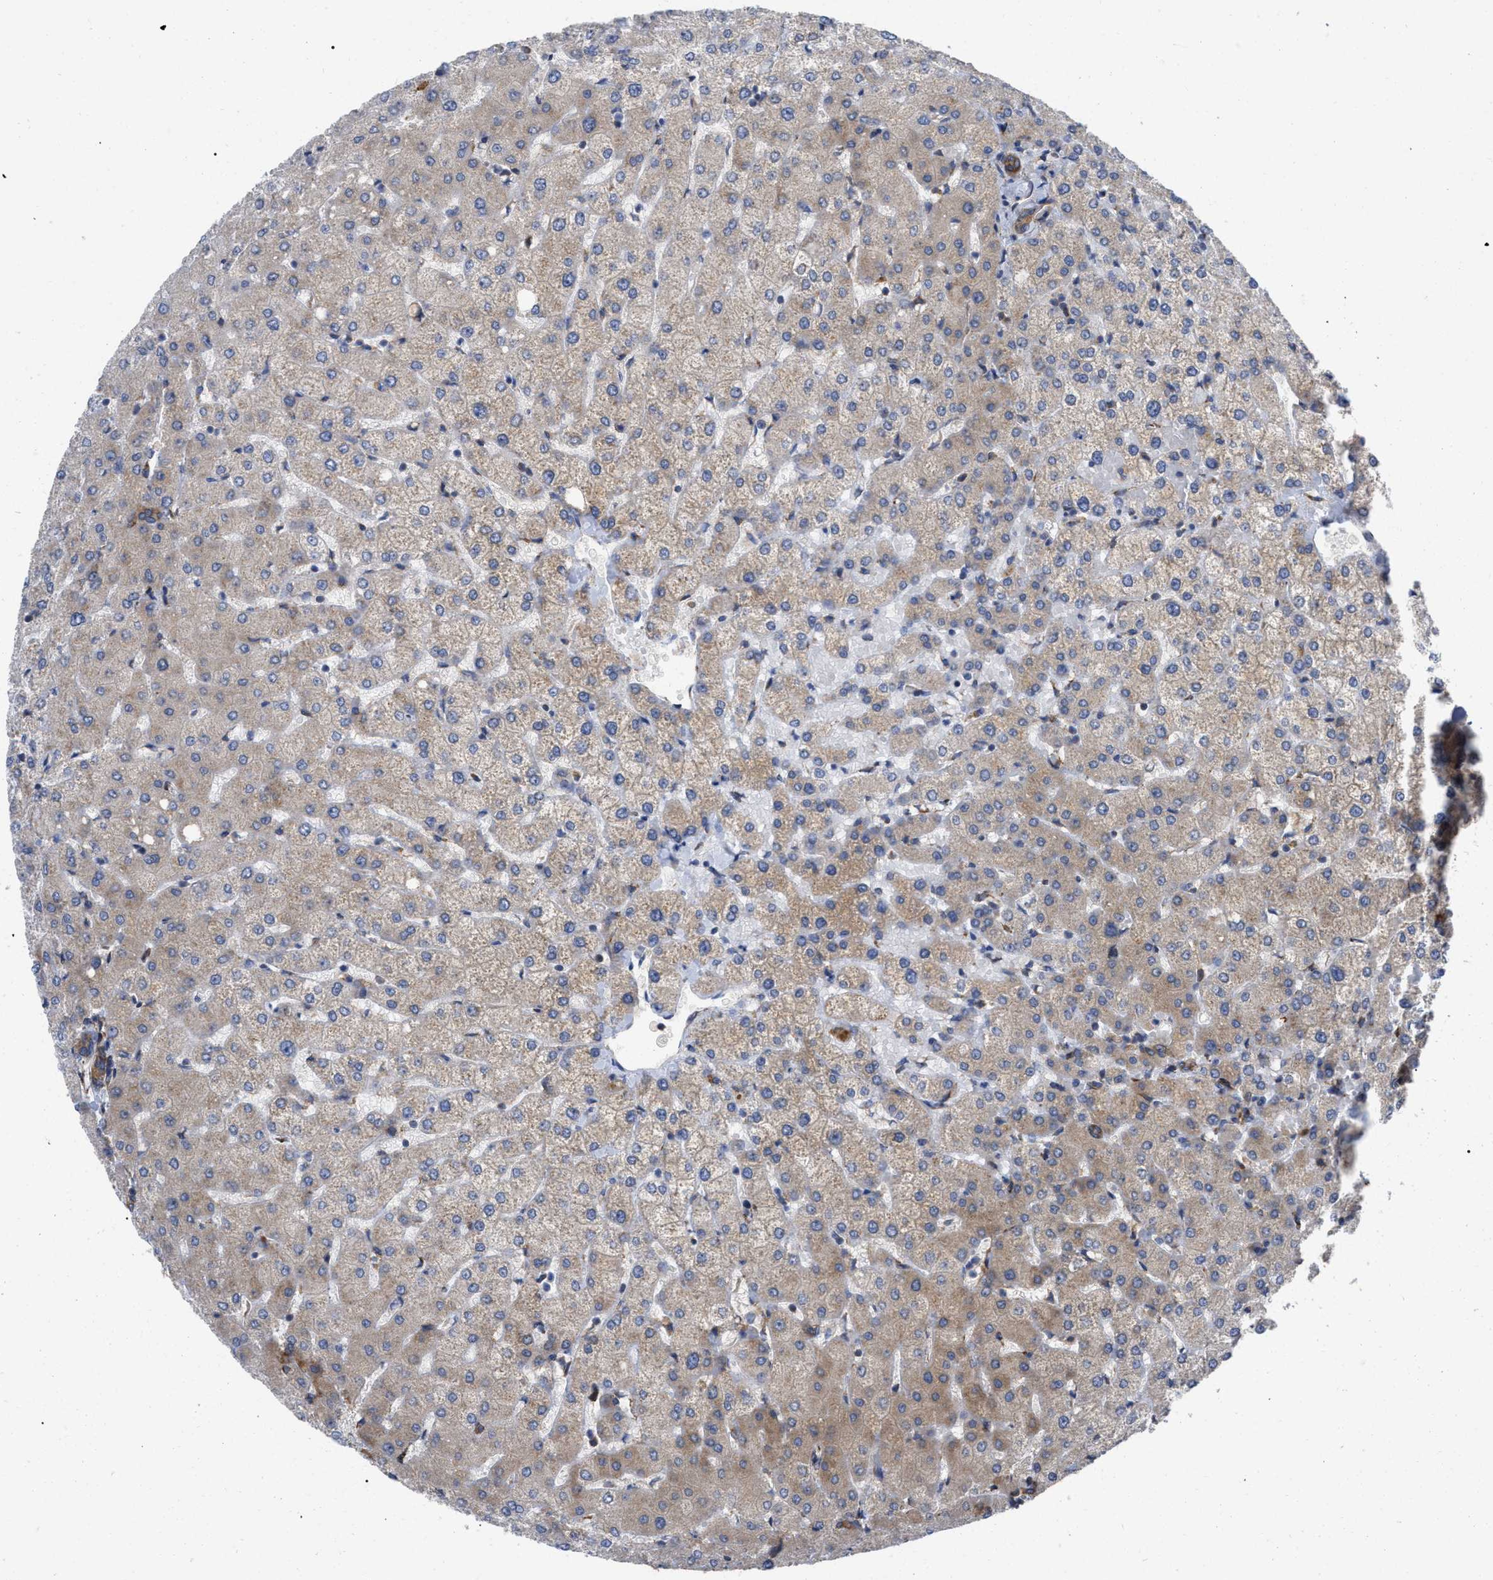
{"staining": {"intensity": "moderate", "quantity": ">75%", "location": "cytoplasmic/membranous"}, "tissue": "liver", "cell_type": "Cholangiocytes", "image_type": "normal", "snomed": [{"axis": "morphology", "description": "Normal tissue, NOS"}, {"axis": "topography", "description": "Liver"}], "caption": "Immunohistochemistry (IHC) staining of benign liver, which shows medium levels of moderate cytoplasmic/membranous staining in about >75% of cholangiocytes indicating moderate cytoplasmic/membranous protein positivity. The staining was performed using DAB (brown) for protein detection and nuclei were counterstained in hematoxylin (blue).", "gene": "FAM120A", "patient": {"sex": "female", "age": 54}}